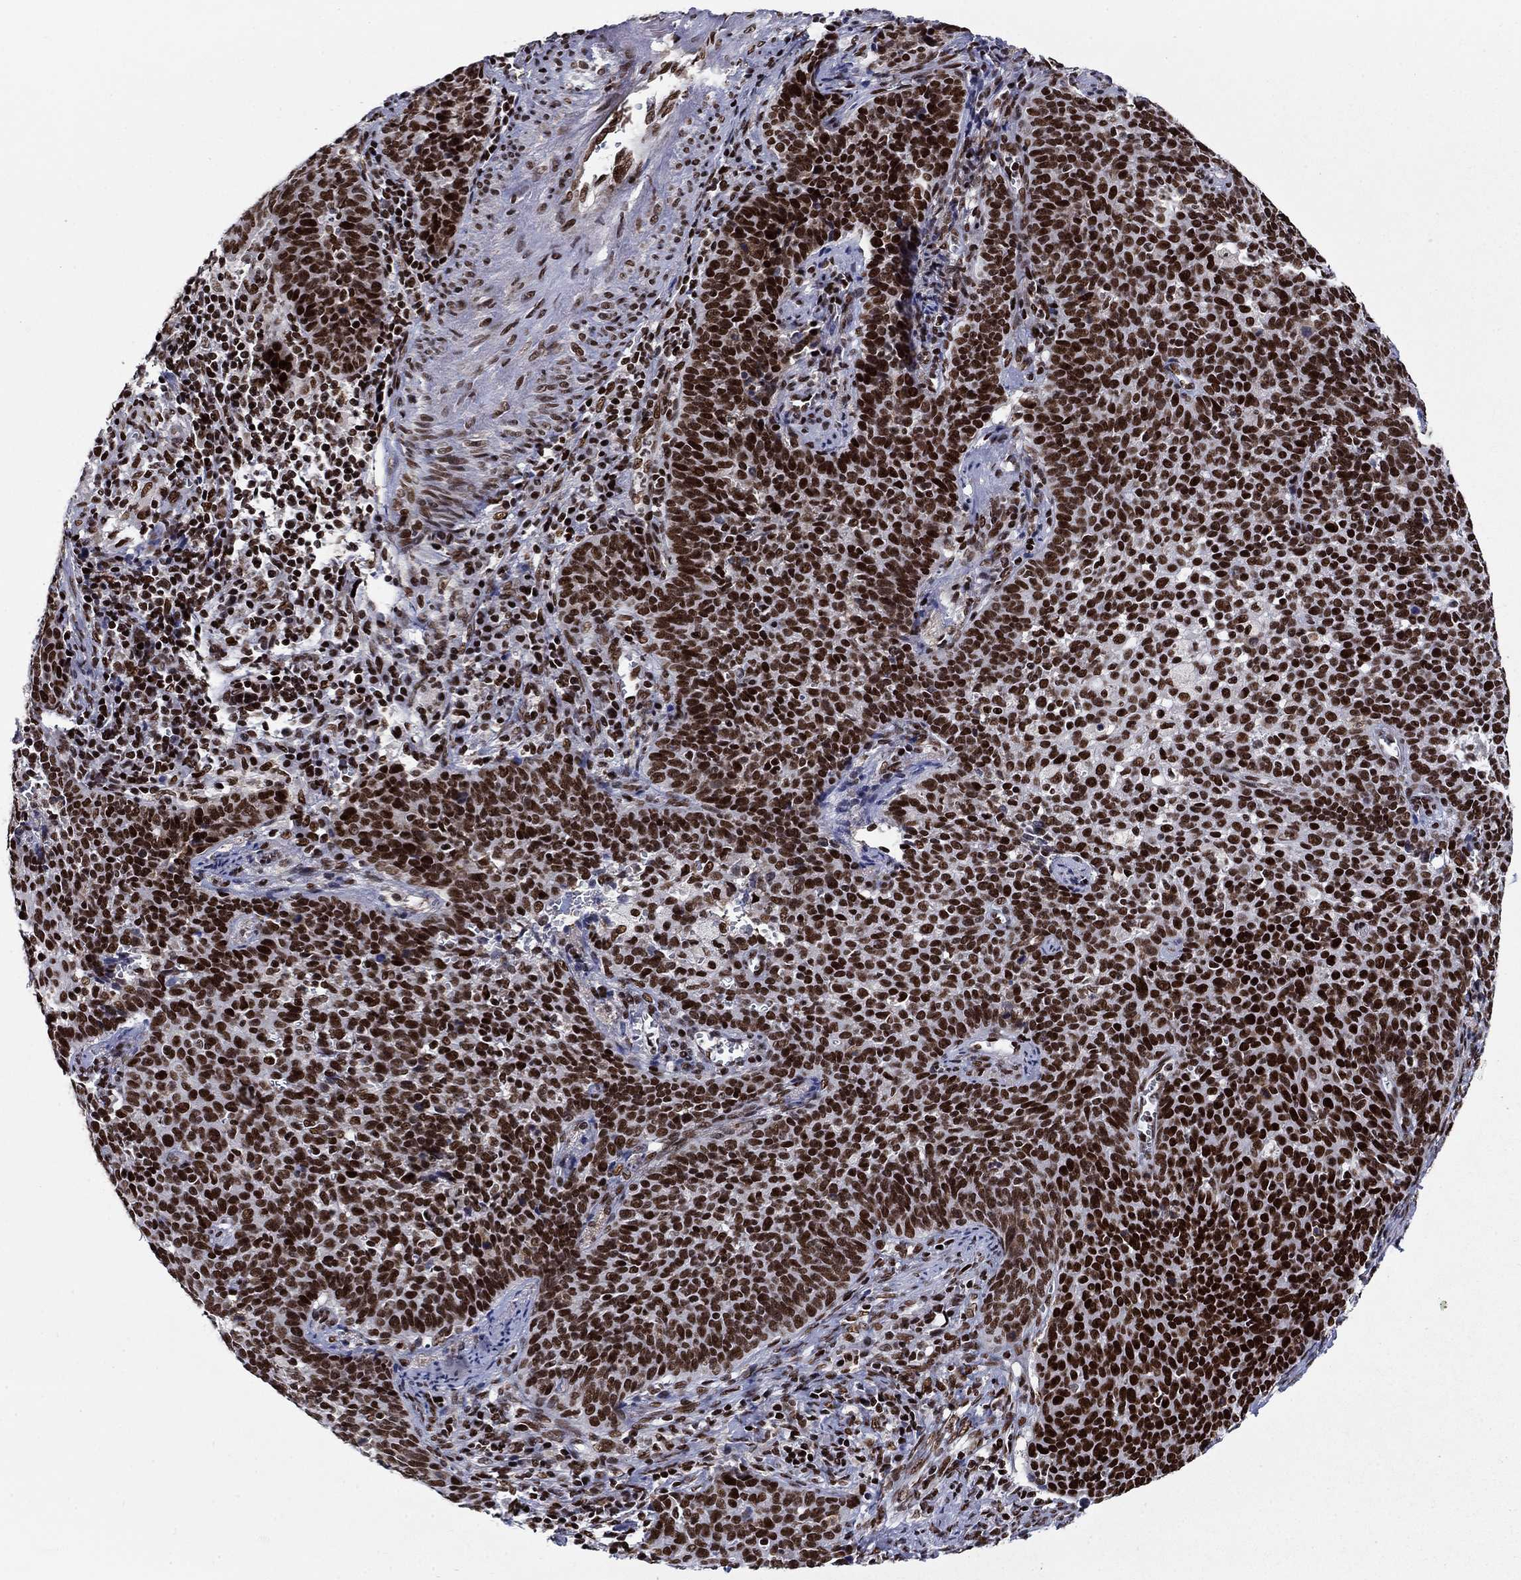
{"staining": {"intensity": "strong", "quantity": ">75%", "location": "nuclear"}, "tissue": "cervical cancer", "cell_type": "Tumor cells", "image_type": "cancer", "snomed": [{"axis": "morphology", "description": "Squamous cell carcinoma, NOS"}, {"axis": "topography", "description": "Cervix"}], "caption": "Immunohistochemistry of human cervical cancer (squamous cell carcinoma) exhibits high levels of strong nuclear positivity in about >75% of tumor cells.", "gene": "RPRD1B", "patient": {"sex": "female", "age": 39}}